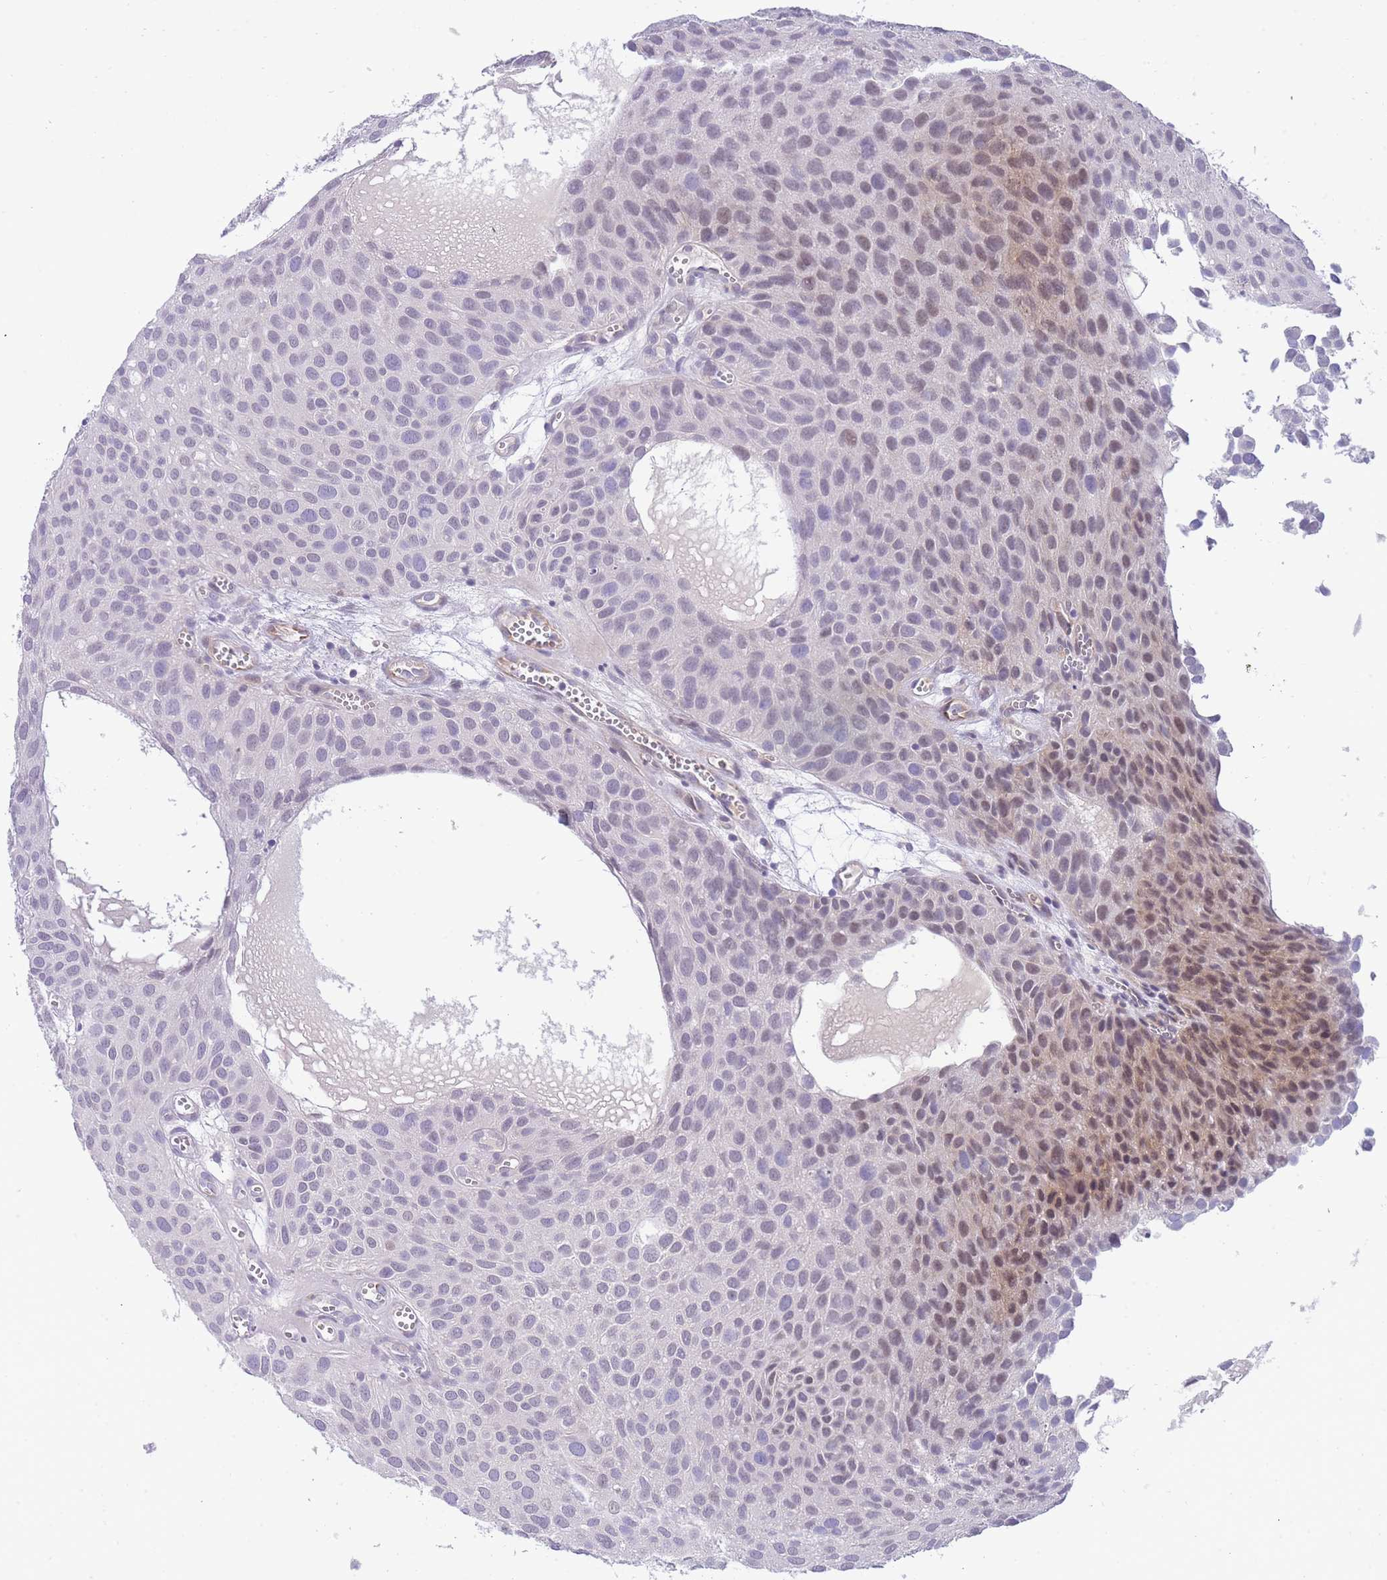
{"staining": {"intensity": "moderate", "quantity": "<25%", "location": "nuclear"}, "tissue": "urothelial cancer", "cell_type": "Tumor cells", "image_type": "cancer", "snomed": [{"axis": "morphology", "description": "Urothelial carcinoma, Low grade"}, {"axis": "topography", "description": "Urinary bladder"}], "caption": "Human urothelial cancer stained for a protein (brown) demonstrates moderate nuclear positive expression in about <25% of tumor cells.", "gene": "PRR23B", "patient": {"sex": "male", "age": 88}}